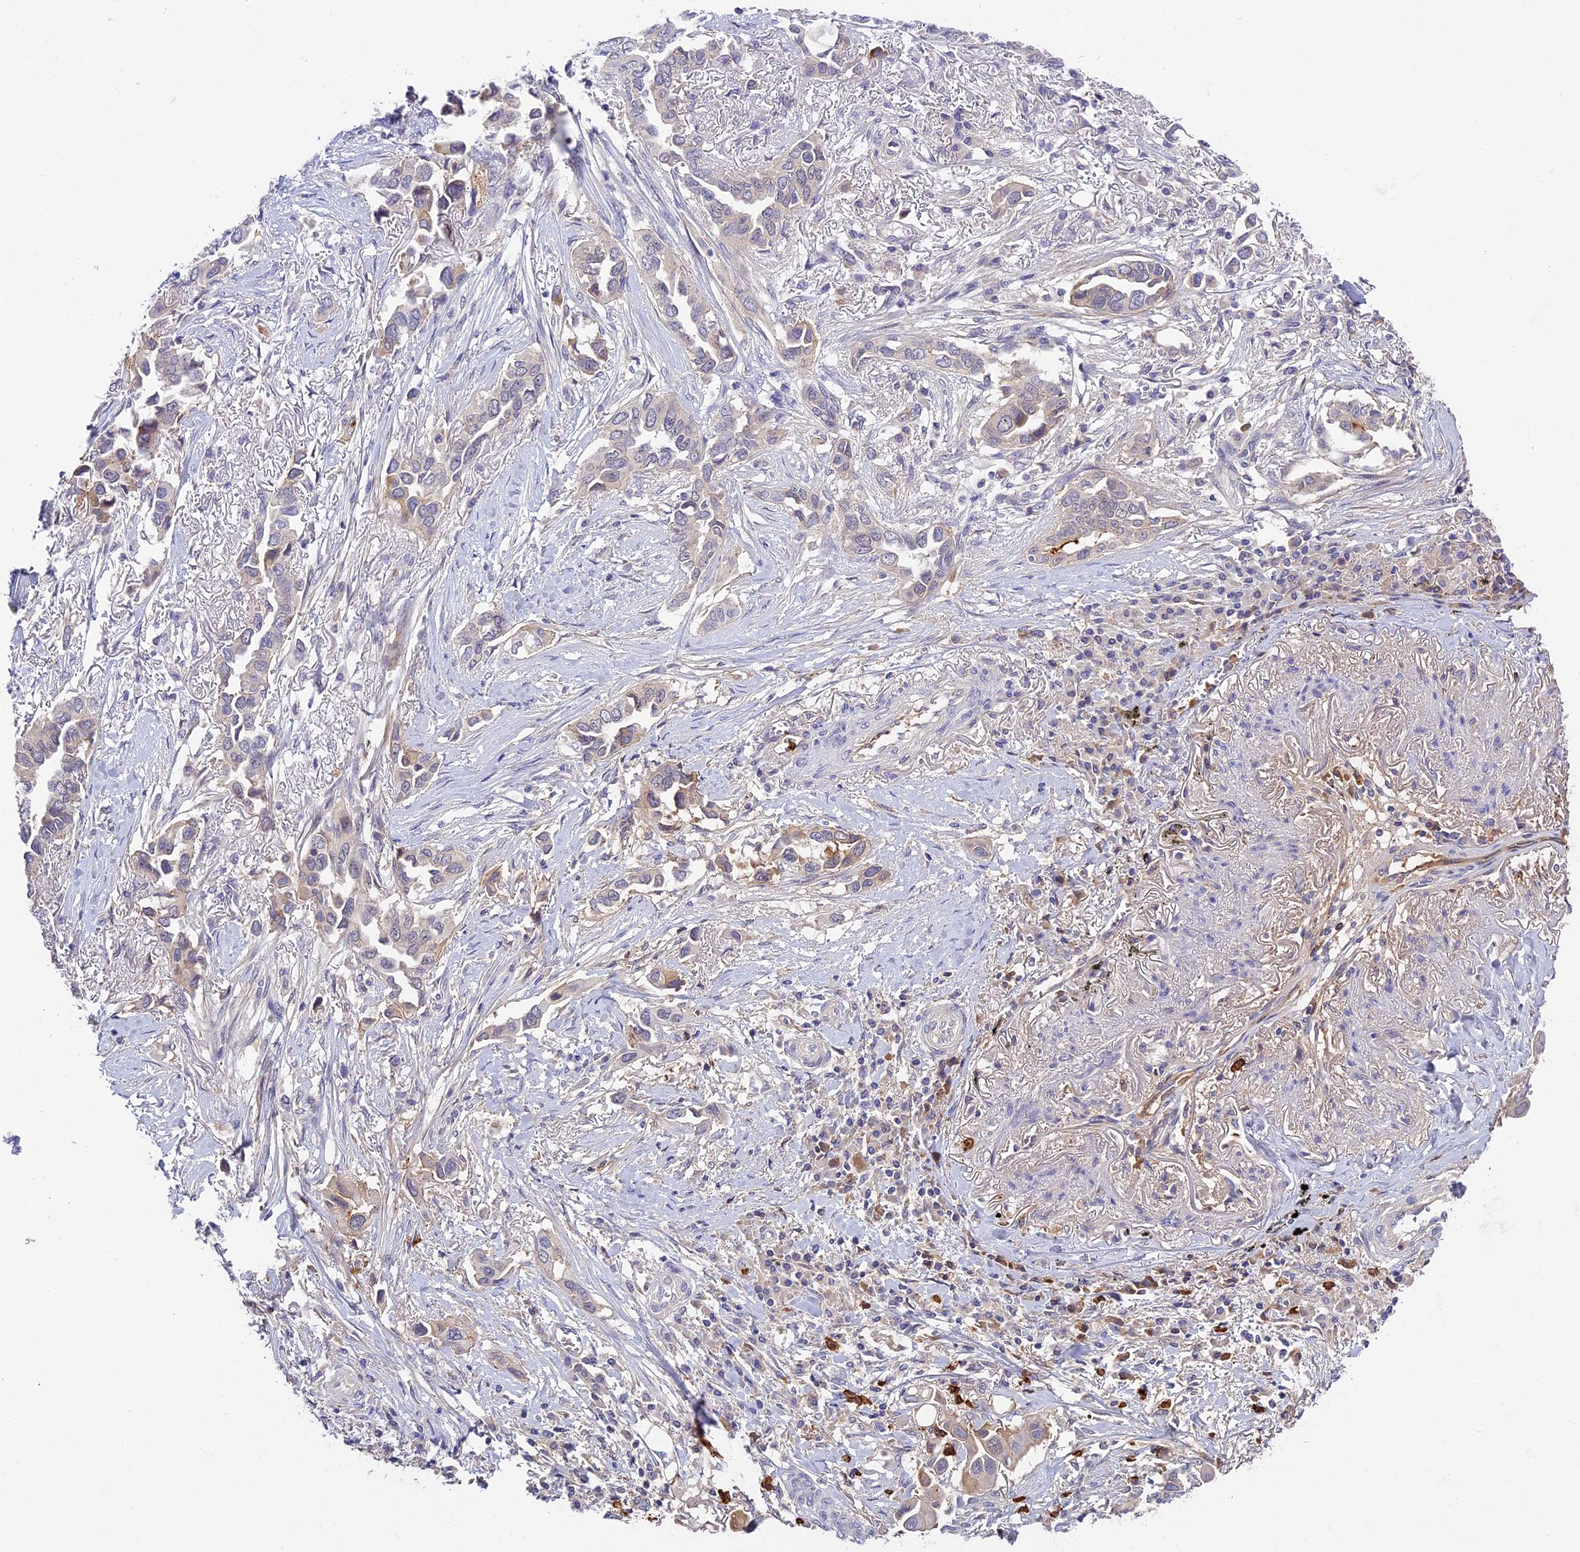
{"staining": {"intensity": "weak", "quantity": "<25%", "location": "cytoplasmic/membranous"}, "tissue": "lung cancer", "cell_type": "Tumor cells", "image_type": "cancer", "snomed": [{"axis": "morphology", "description": "Adenocarcinoma, NOS"}, {"axis": "topography", "description": "Lung"}], "caption": "The photomicrograph shows no staining of tumor cells in lung cancer (adenocarcinoma).", "gene": "ADGRD1", "patient": {"sex": "female", "age": 76}}